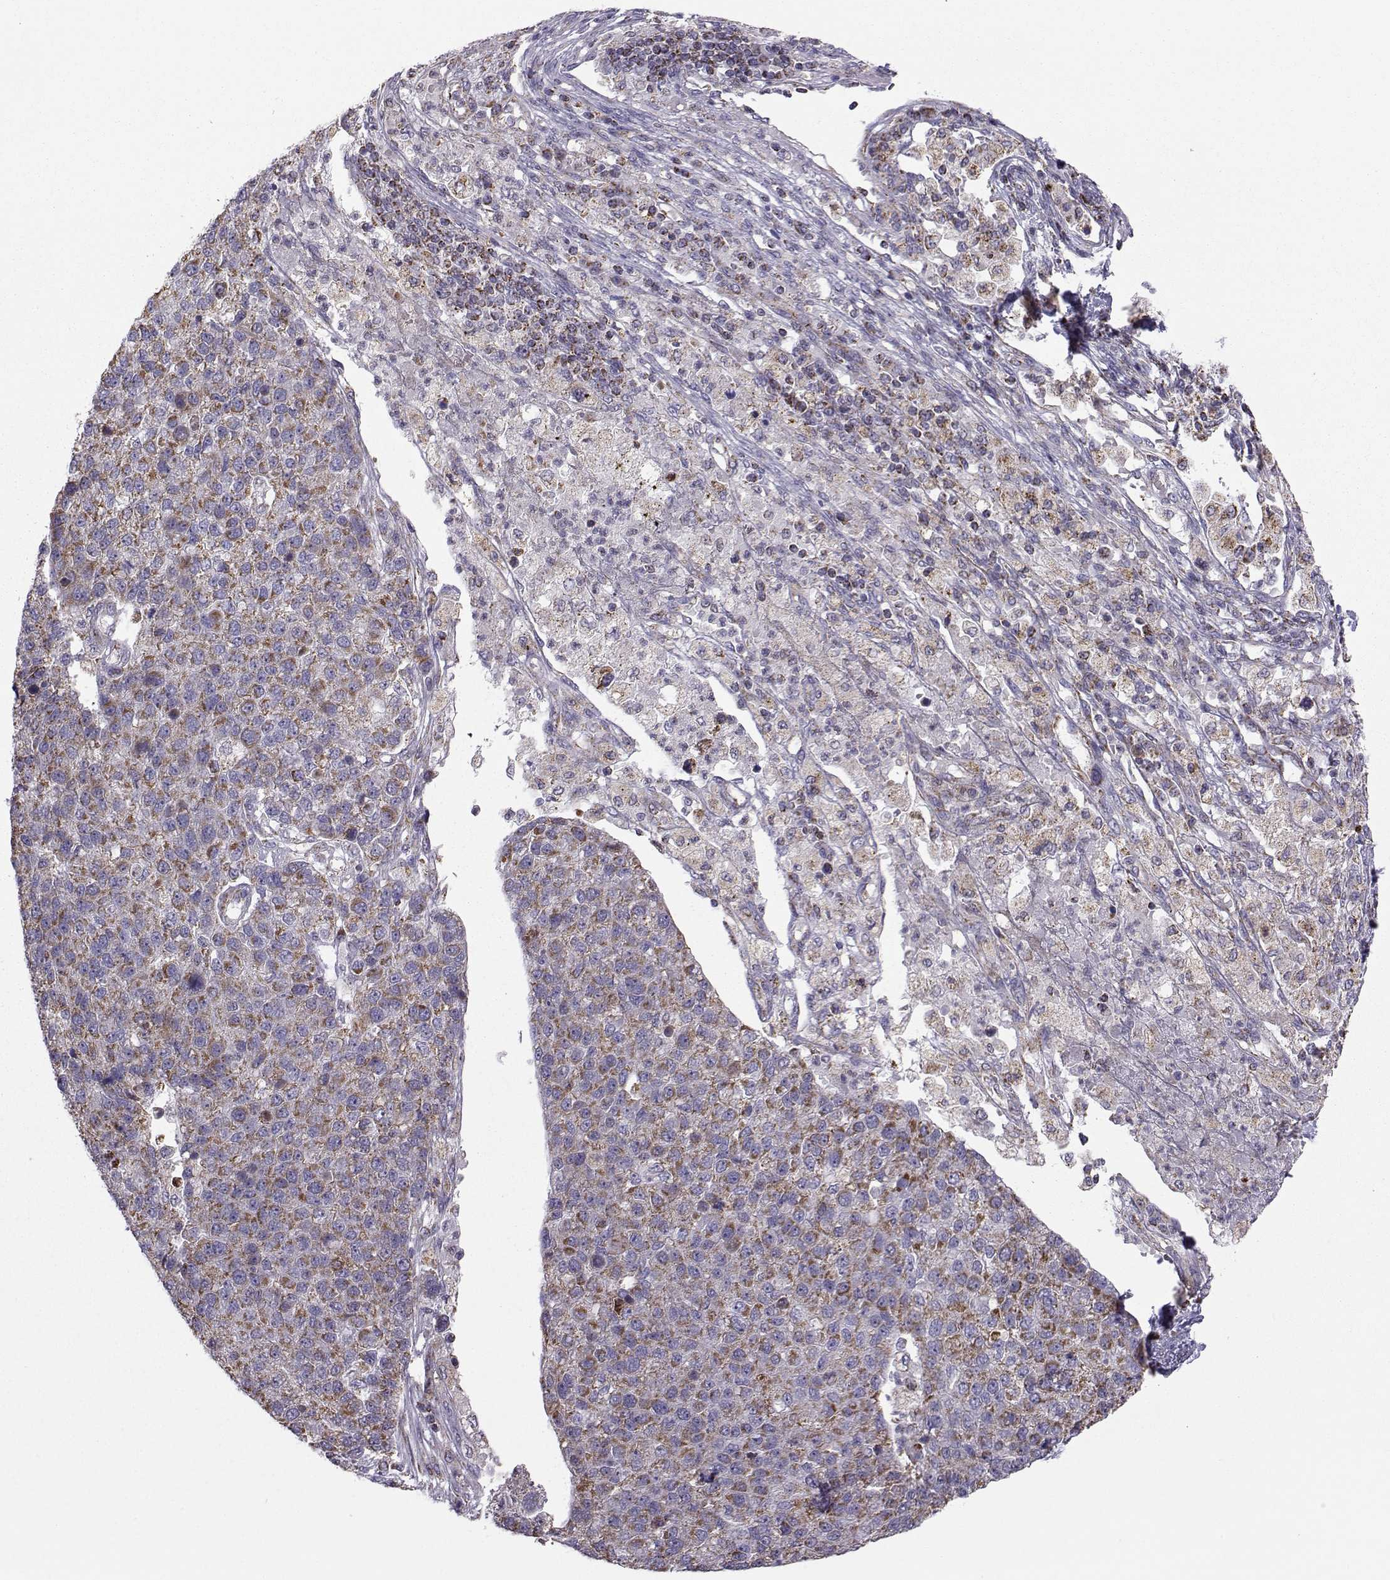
{"staining": {"intensity": "moderate", "quantity": "25%-75%", "location": "cytoplasmic/membranous"}, "tissue": "pancreatic cancer", "cell_type": "Tumor cells", "image_type": "cancer", "snomed": [{"axis": "morphology", "description": "Adenocarcinoma, NOS"}, {"axis": "topography", "description": "Pancreas"}], "caption": "Protein staining exhibits moderate cytoplasmic/membranous positivity in about 25%-75% of tumor cells in pancreatic cancer (adenocarcinoma).", "gene": "NECAB3", "patient": {"sex": "female", "age": 61}}